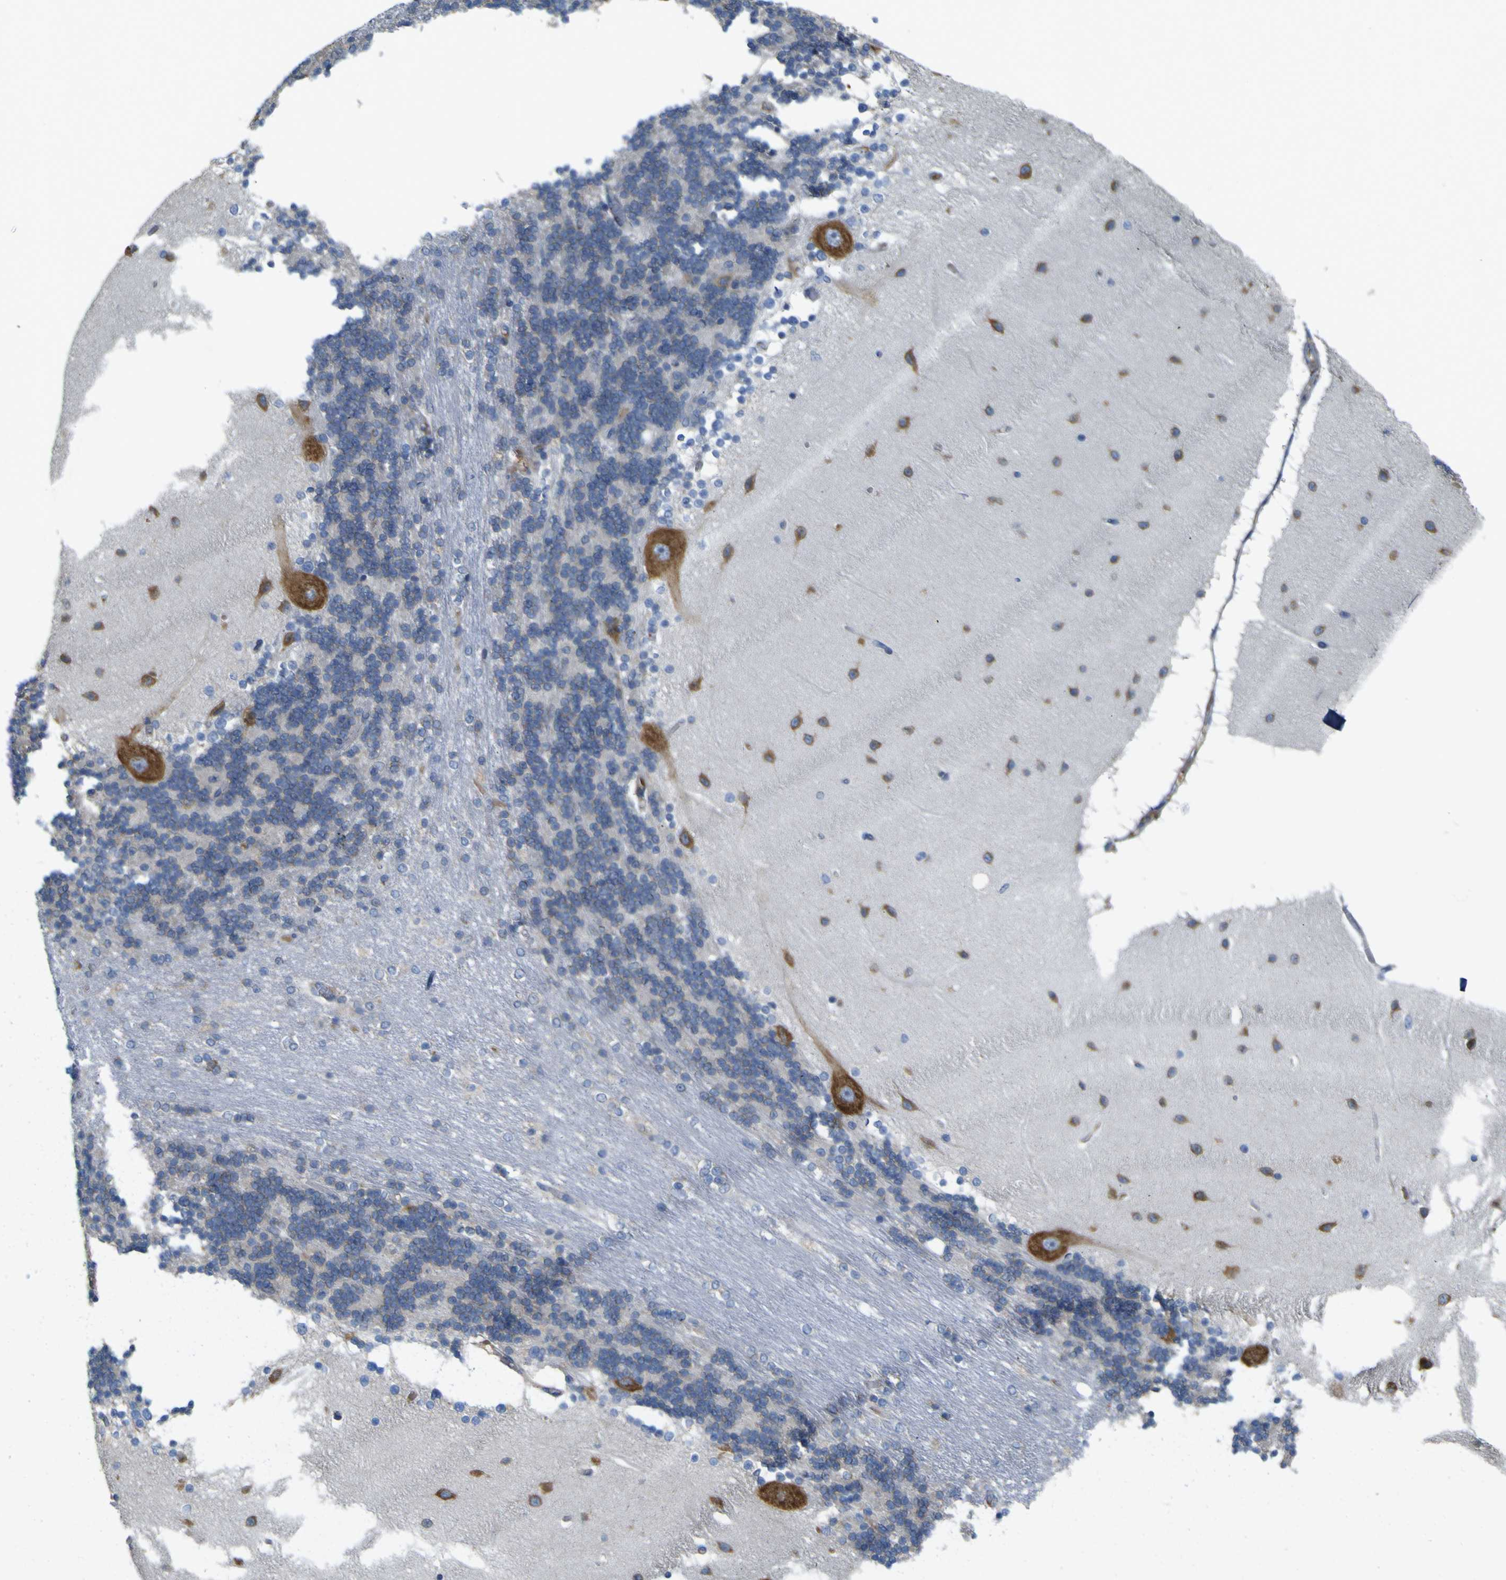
{"staining": {"intensity": "negative", "quantity": "none", "location": "none"}, "tissue": "cerebellum", "cell_type": "Cells in granular layer", "image_type": "normal", "snomed": [{"axis": "morphology", "description": "Normal tissue, NOS"}, {"axis": "topography", "description": "Cerebellum"}], "caption": "High power microscopy histopathology image of an immunohistochemistry (IHC) histopathology image of benign cerebellum, revealing no significant expression in cells in granular layer. The staining was performed using DAB (3,3'-diaminobenzidine) to visualize the protein expression in brown, while the nuclei were stained in blue with hematoxylin (Magnification: 20x).", "gene": "MYEOV", "patient": {"sex": "female", "age": 54}}